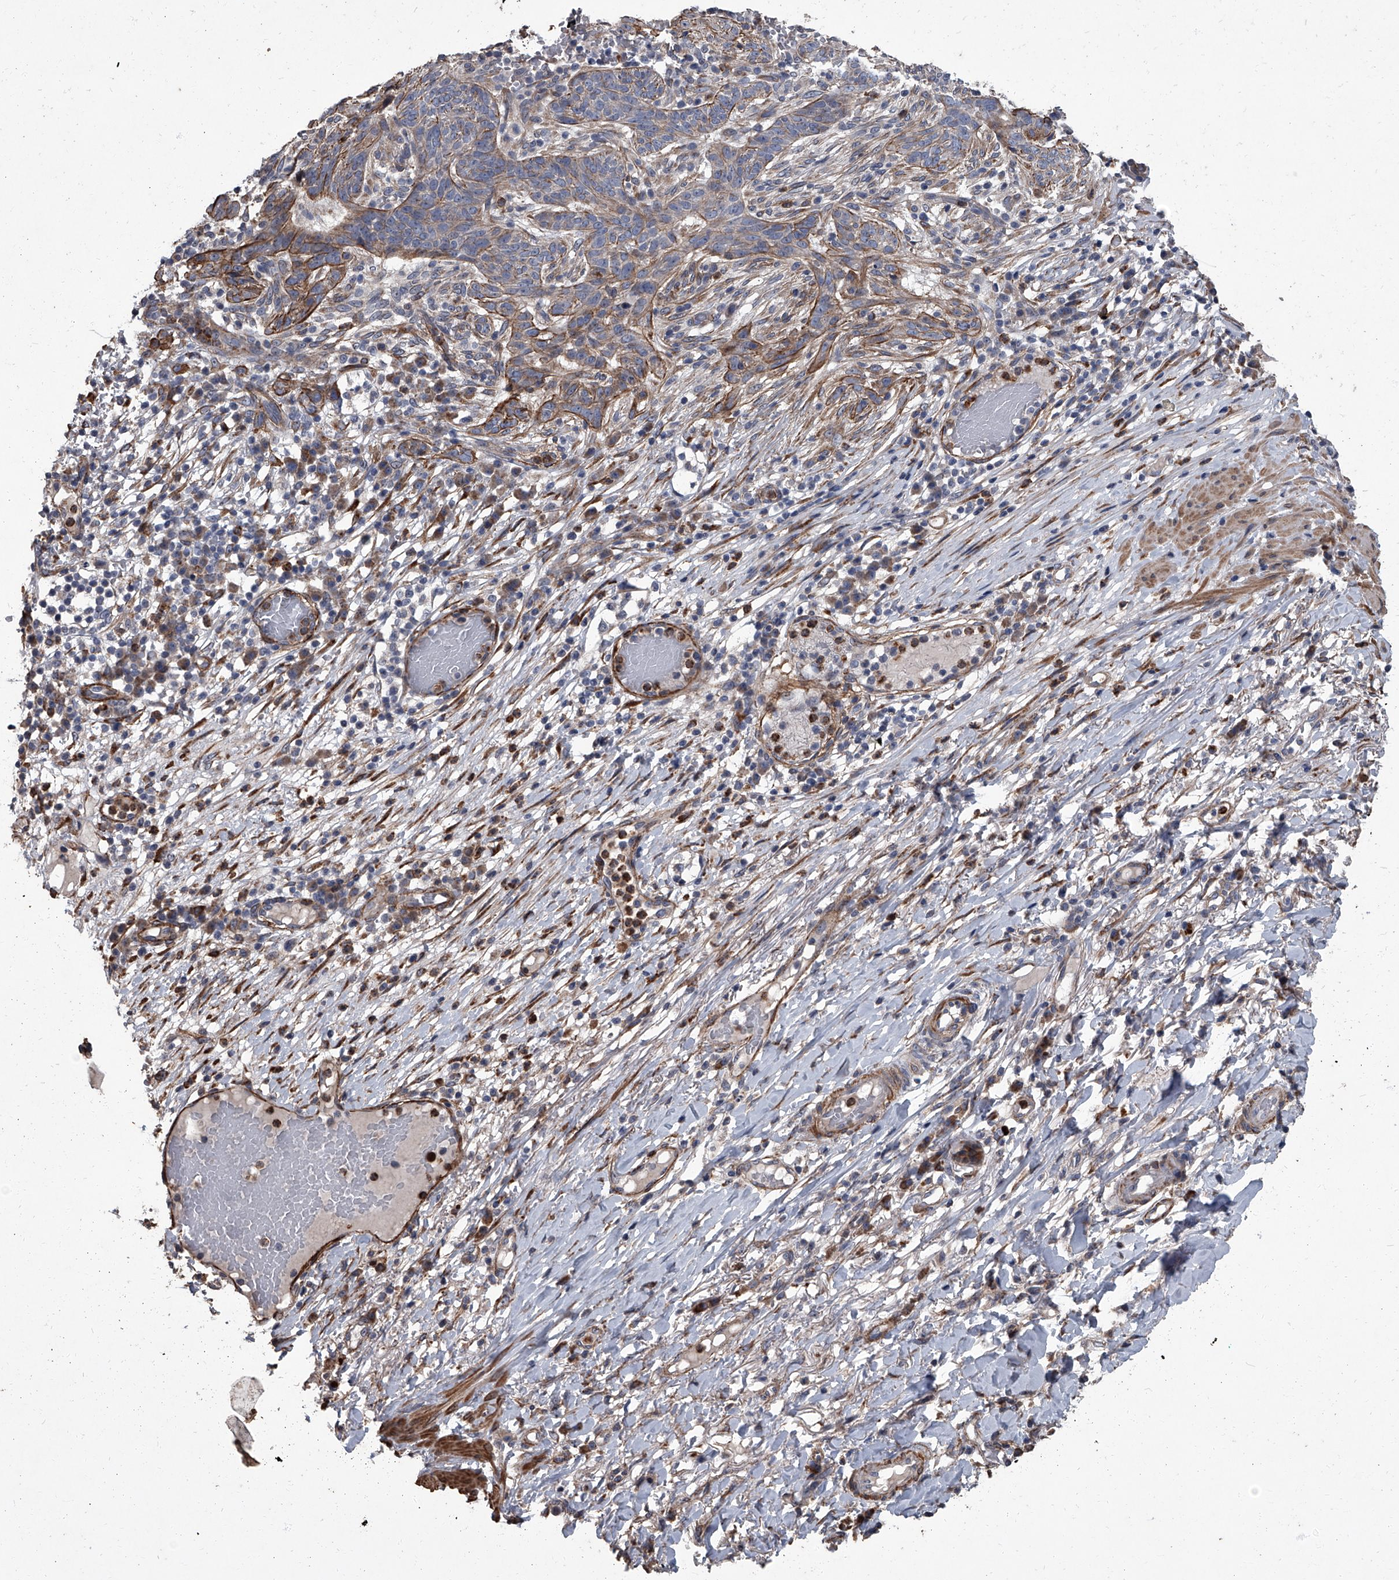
{"staining": {"intensity": "moderate", "quantity": "25%-75%", "location": "cytoplasmic/membranous"}, "tissue": "skin cancer", "cell_type": "Tumor cells", "image_type": "cancer", "snomed": [{"axis": "morphology", "description": "Normal tissue, NOS"}, {"axis": "morphology", "description": "Basal cell carcinoma"}, {"axis": "topography", "description": "Skin"}], "caption": "DAB (3,3'-diaminobenzidine) immunohistochemical staining of skin cancer (basal cell carcinoma) reveals moderate cytoplasmic/membranous protein expression in about 25%-75% of tumor cells. (Brightfield microscopy of DAB IHC at high magnification).", "gene": "SIRT4", "patient": {"sex": "male", "age": 64}}